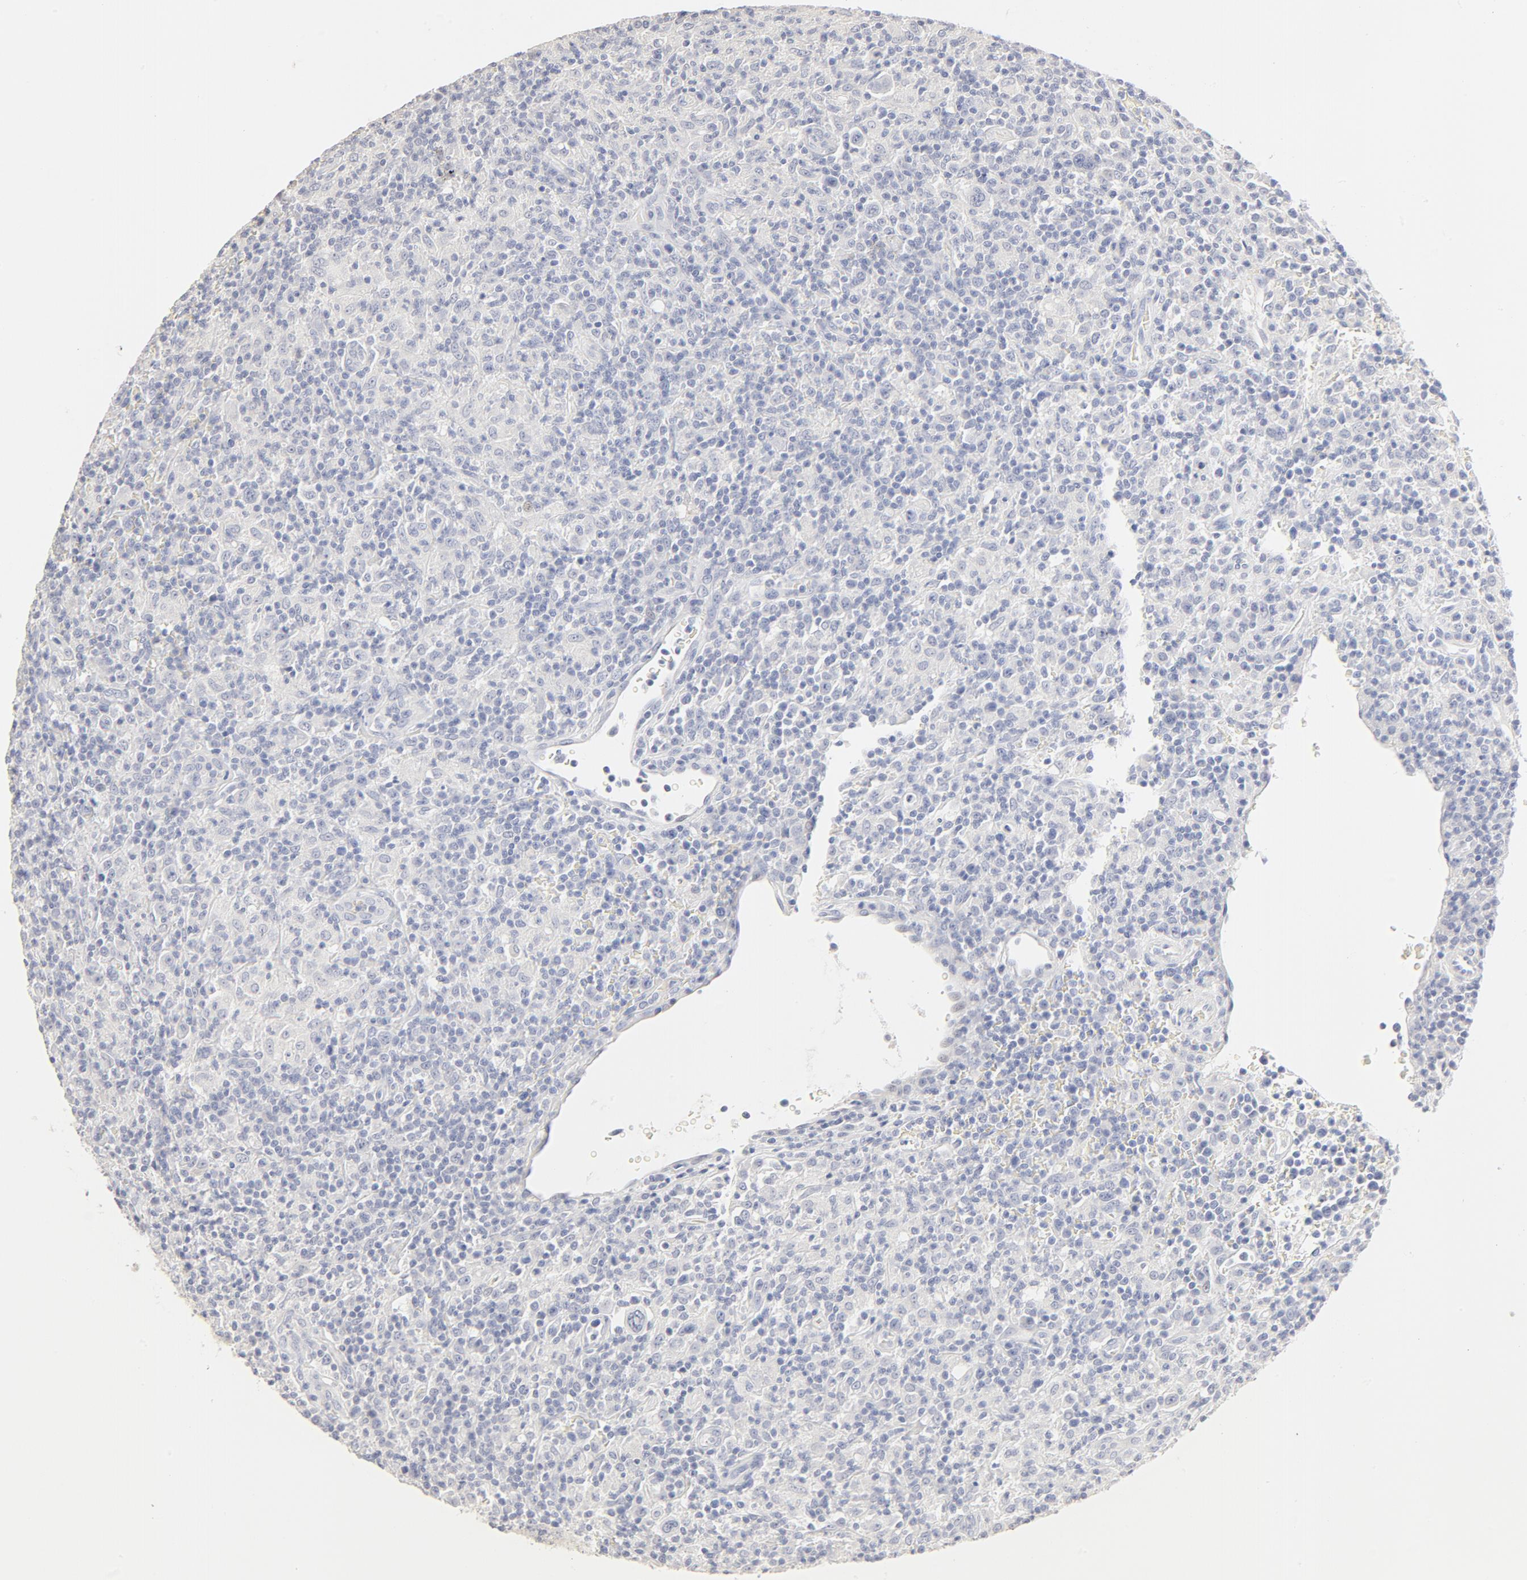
{"staining": {"intensity": "negative", "quantity": "none", "location": "none"}, "tissue": "lymphoma", "cell_type": "Tumor cells", "image_type": "cancer", "snomed": [{"axis": "morphology", "description": "Hodgkin's disease, NOS"}, {"axis": "topography", "description": "Lymph node"}], "caption": "Tumor cells show no significant protein expression in Hodgkin's disease.", "gene": "FCGBP", "patient": {"sex": "male", "age": 65}}